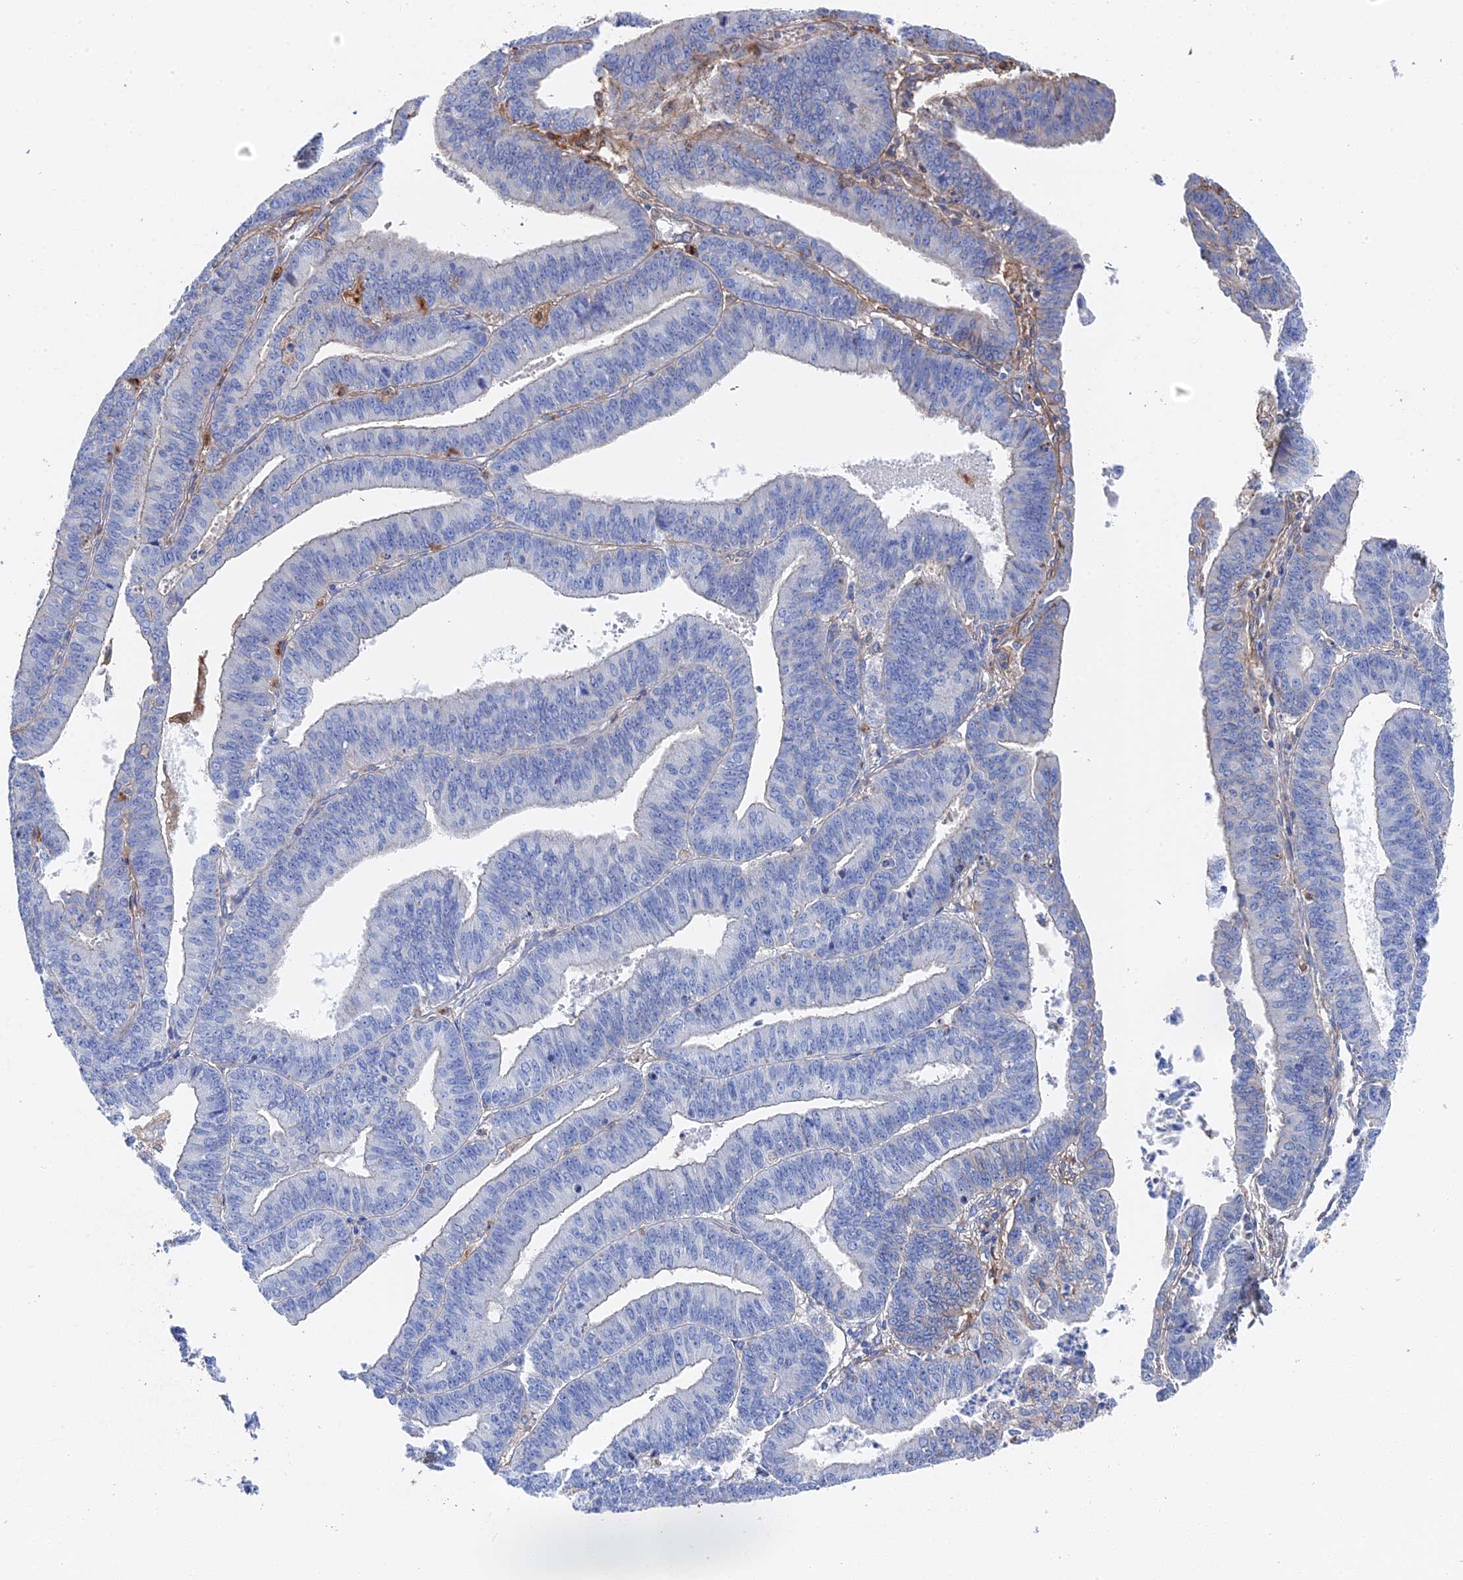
{"staining": {"intensity": "negative", "quantity": "none", "location": "none"}, "tissue": "endometrial cancer", "cell_type": "Tumor cells", "image_type": "cancer", "snomed": [{"axis": "morphology", "description": "Adenocarcinoma, NOS"}, {"axis": "topography", "description": "Endometrium"}], "caption": "This is a histopathology image of immunohistochemistry staining of adenocarcinoma (endometrial), which shows no positivity in tumor cells.", "gene": "STRA6", "patient": {"sex": "female", "age": 73}}